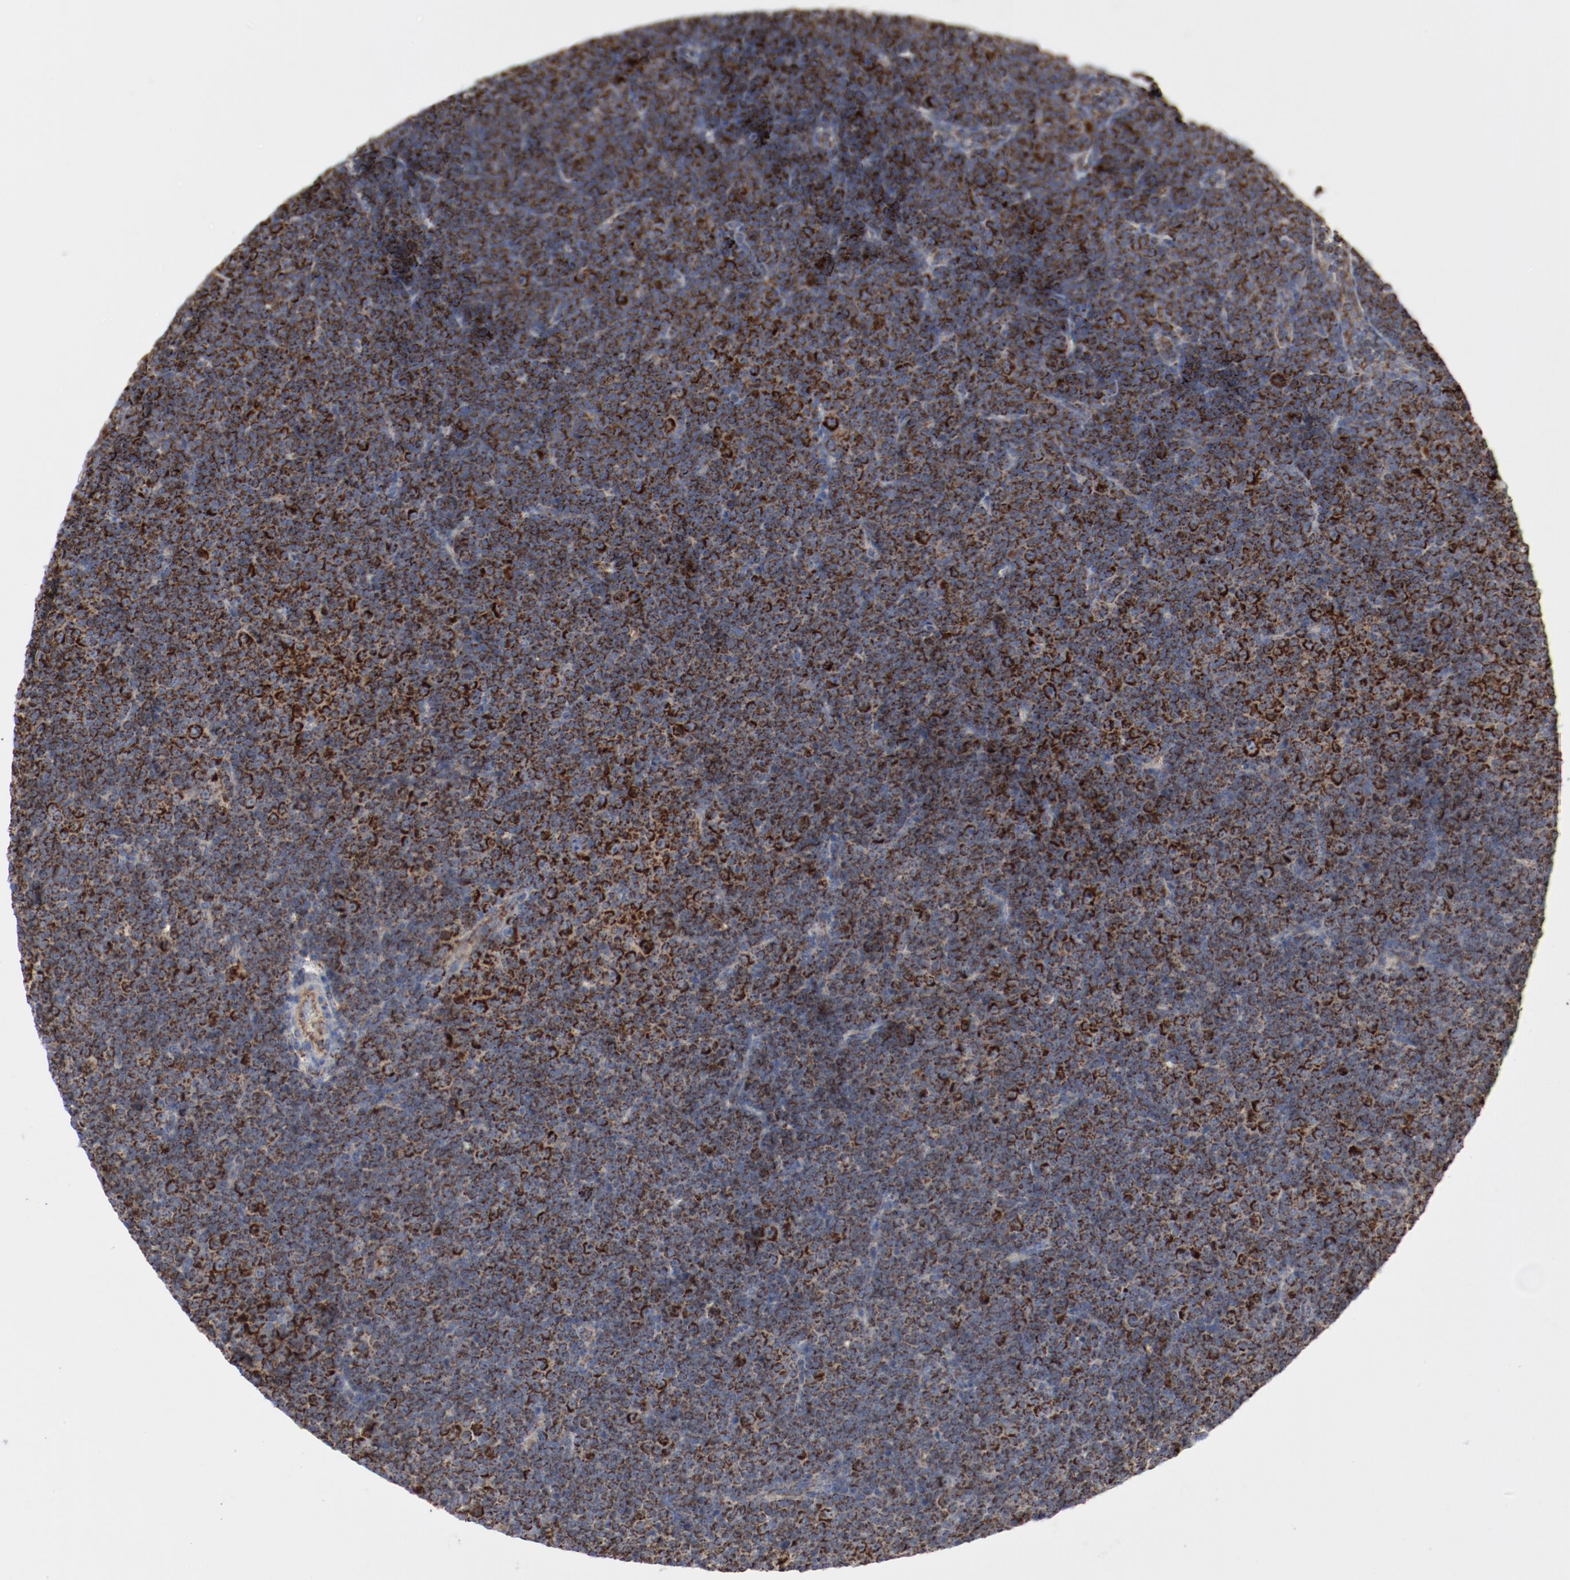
{"staining": {"intensity": "moderate", "quantity": ">75%", "location": "cytoplasmic/membranous"}, "tissue": "lymphoma", "cell_type": "Tumor cells", "image_type": "cancer", "snomed": [{"axis": "morphology", "description": "Malignant lymphoma, non-Hodgkin's type, Low grade"}, {"axis": "topography", "description": "Lymph node"}], "caption": "Immunohistochemical staining of lymphoma shows medium levels of moderate cytoplasmic/membranous protein staining in about >75% of tumor cells.", "gene": "SETD3", "patient": {"sex": "female", "age": 67}}